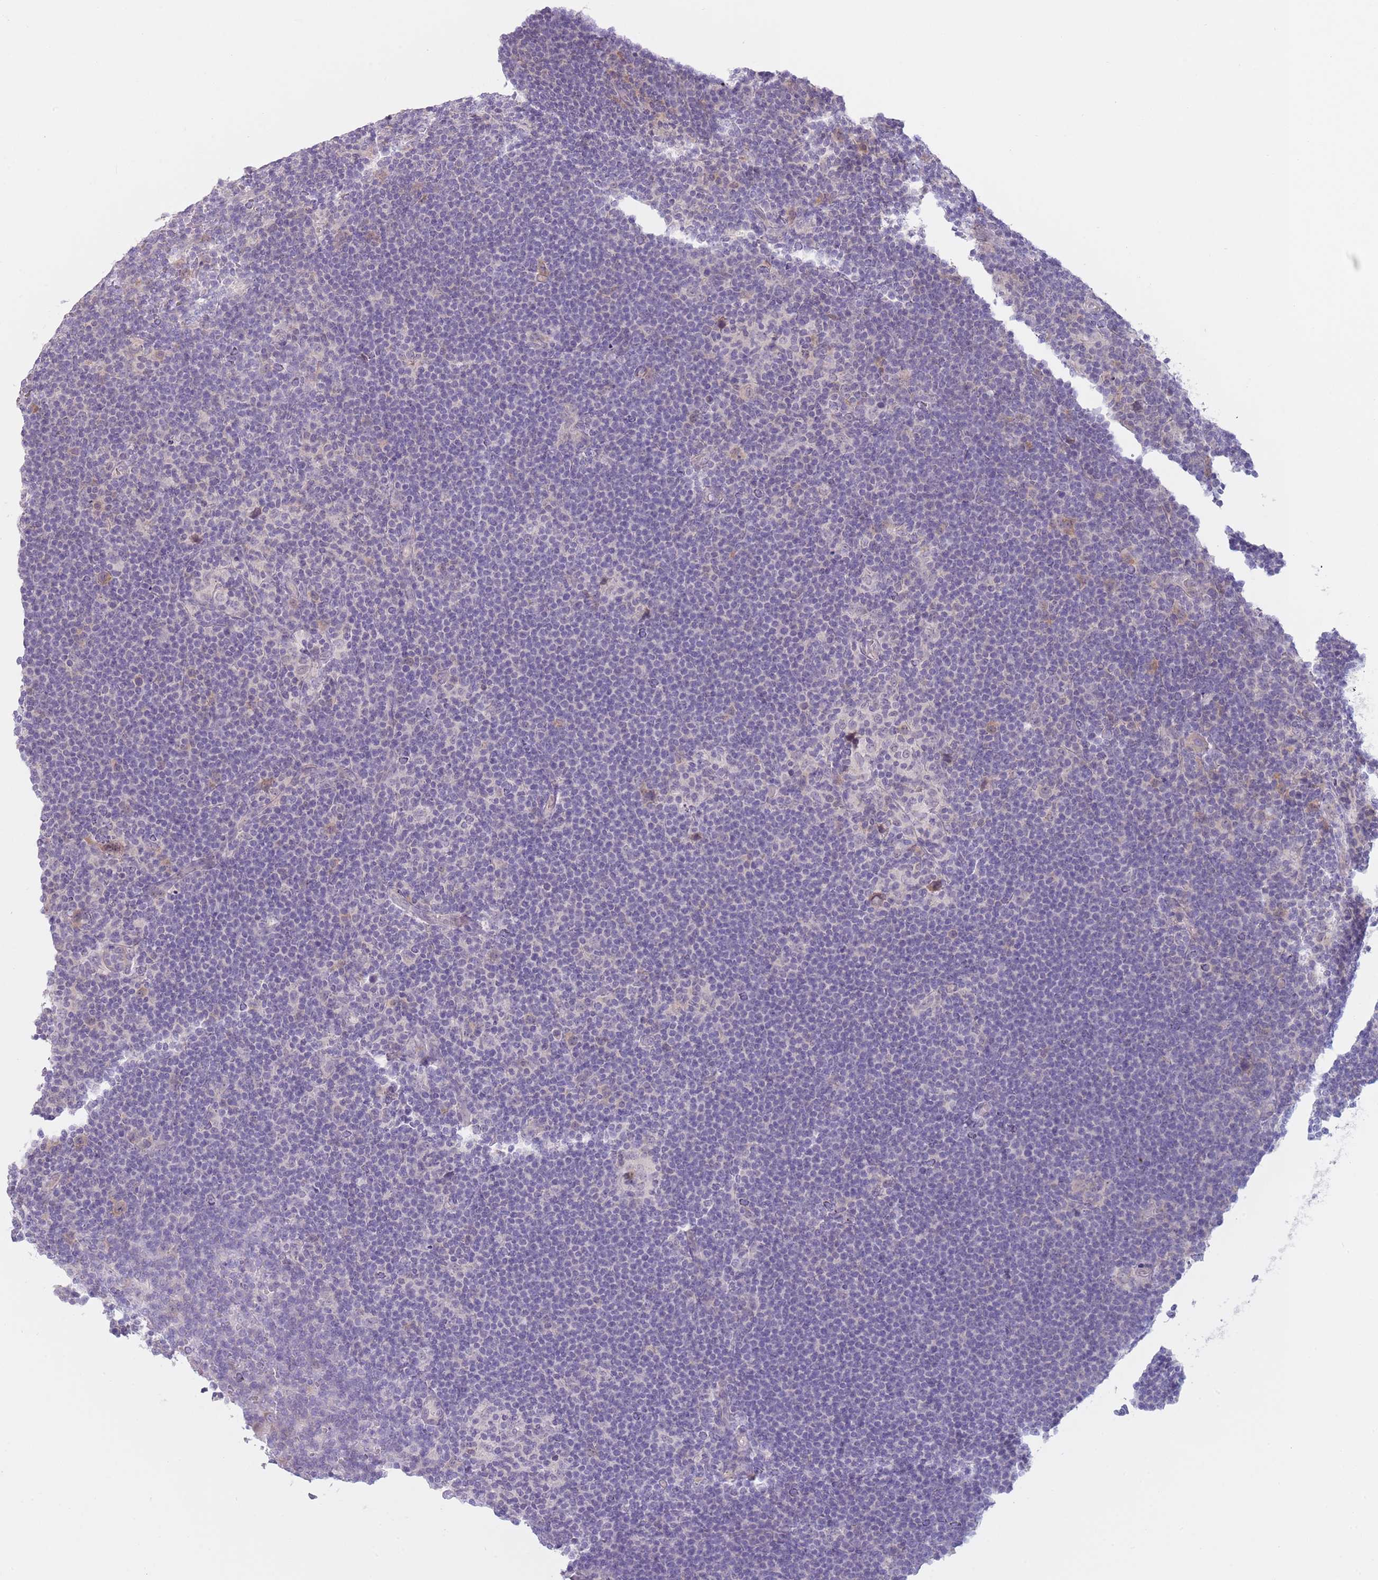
{"staining": {"intensity": "negative", "quantity": "none", "location": "none"}, "tissue": "lymphoma", "cell_type": "Tumor cells", "image_type": "cancer", "snomed": [{"axis": "morphology", "description": "Hodgkin's disease, NOS"}, {"axis": "topography", "description": "Lymph node"}], "caption": "There is no significant staining in tumor cells of lymphoma. Nuclei are stained in blue.", "gene": "LDHD", "patient": {"sex": "female", "age": 57}}